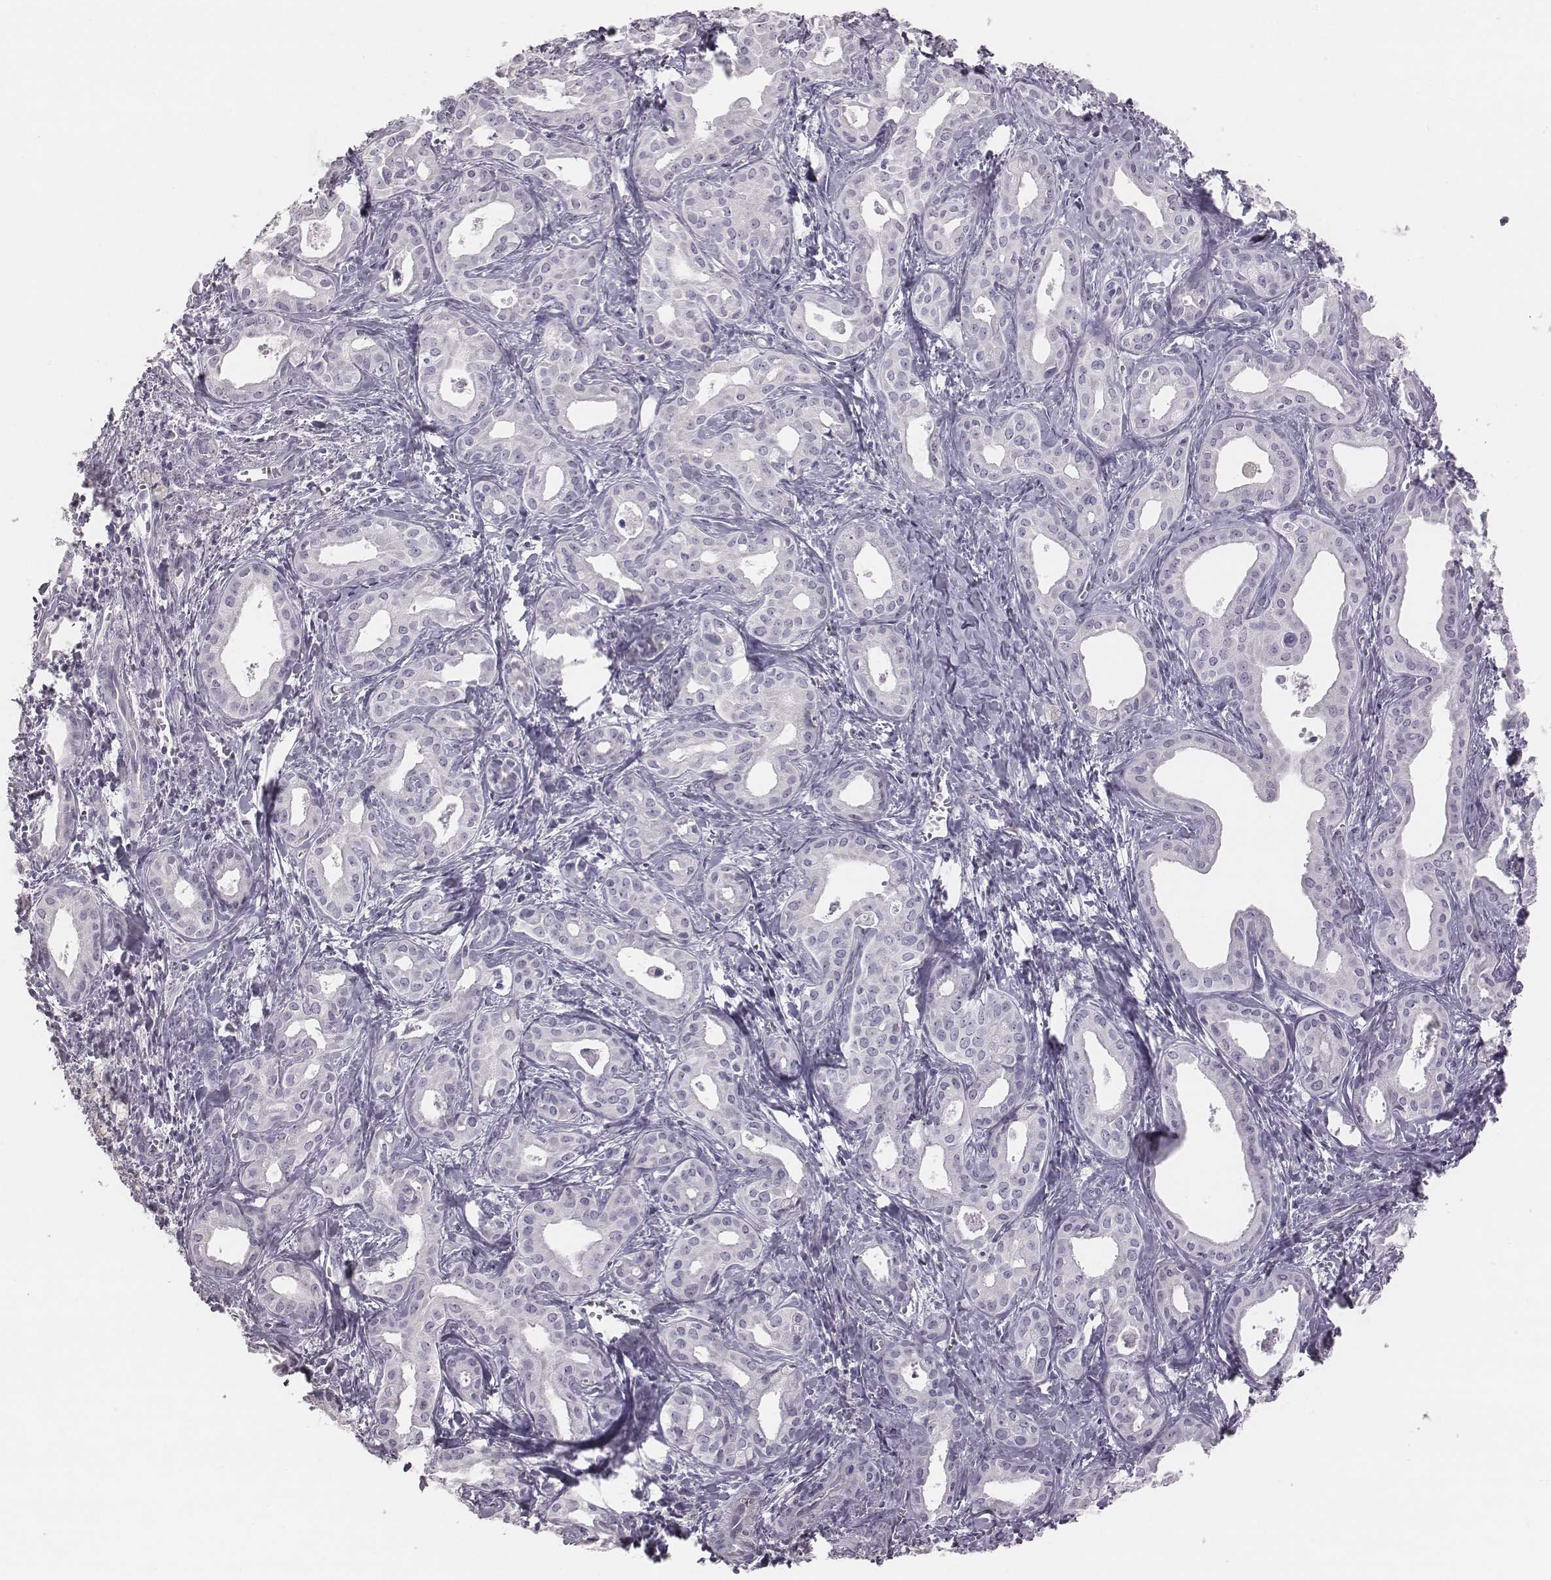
{"staining": {"intensity": "negative", "quantity": "none", "location": "none"}, "tissue": "liver cancer", "cell_type": "Tumor cells", "image_type": "cancer", "snomed": [{"axis": "morphology", "description": "Cholangiocarcinoma"}, {"axis": "topography", "description": "Liver"}], "caption": "IHC histopathology image of liver cholangiocarcinoma stained for a protein (brown), which displays no positivity in tumor cells. (DAB (3,3'-diaminobenzidine) immunohistochemistry, high magnification).", "gene": "C6orf58", "patient": {"sex": "female", "age": 65}}